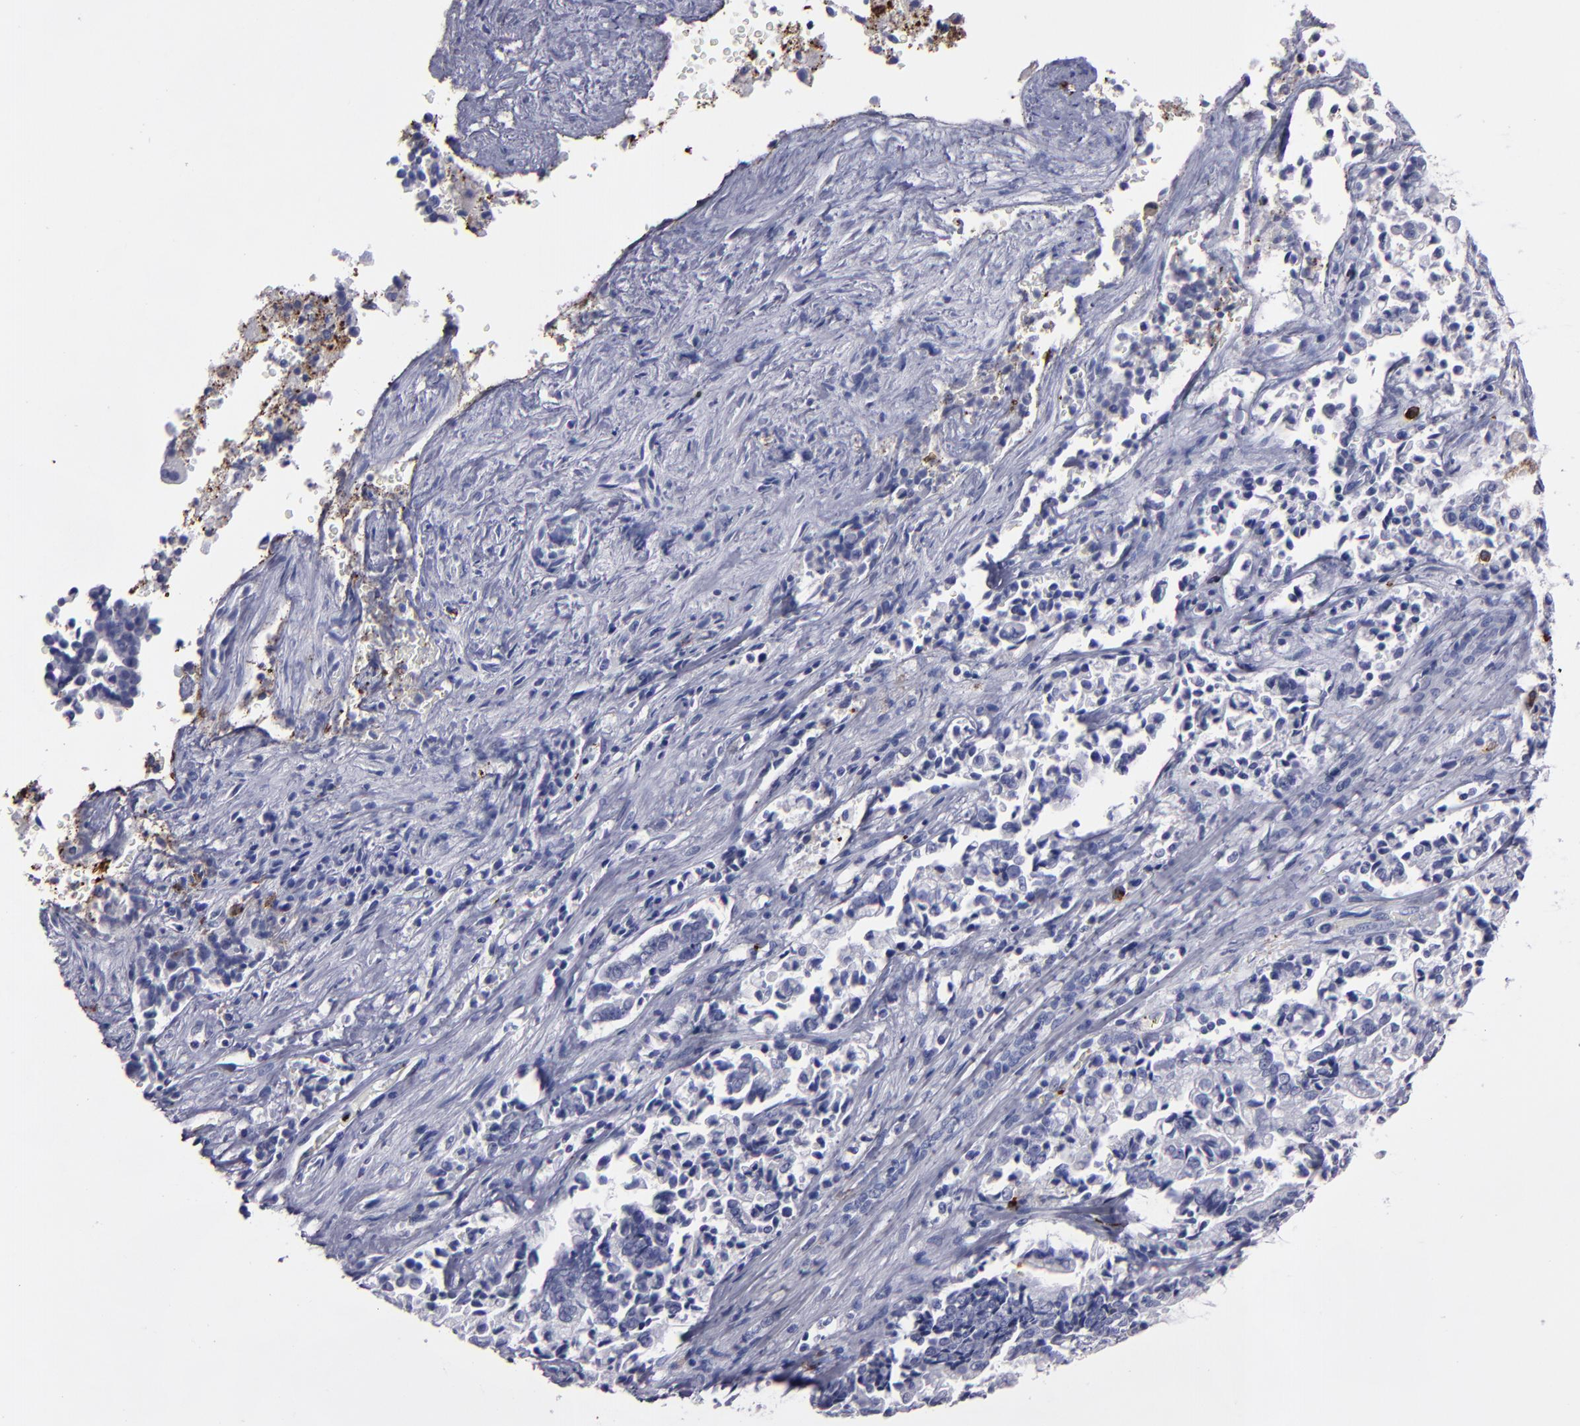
{"staining": {"intensity": "negative", "quantity": "none", "location": "none"}, "tissue": "liver cancer", "cell_type": "Tumor cells", "image_type": "cancer", "snomed": [{"axis": "morphology", "description": "Cholangiocarcinoma"}, {"axis": "topography", "description": "Liver"}], "caption": "Tumor cells show no significant expression in liver cancer (cholangiocarcinoma). Nuclei are stained in blue.", "gene": "CD36", "patient": {"sex": "male", "age": 57}}